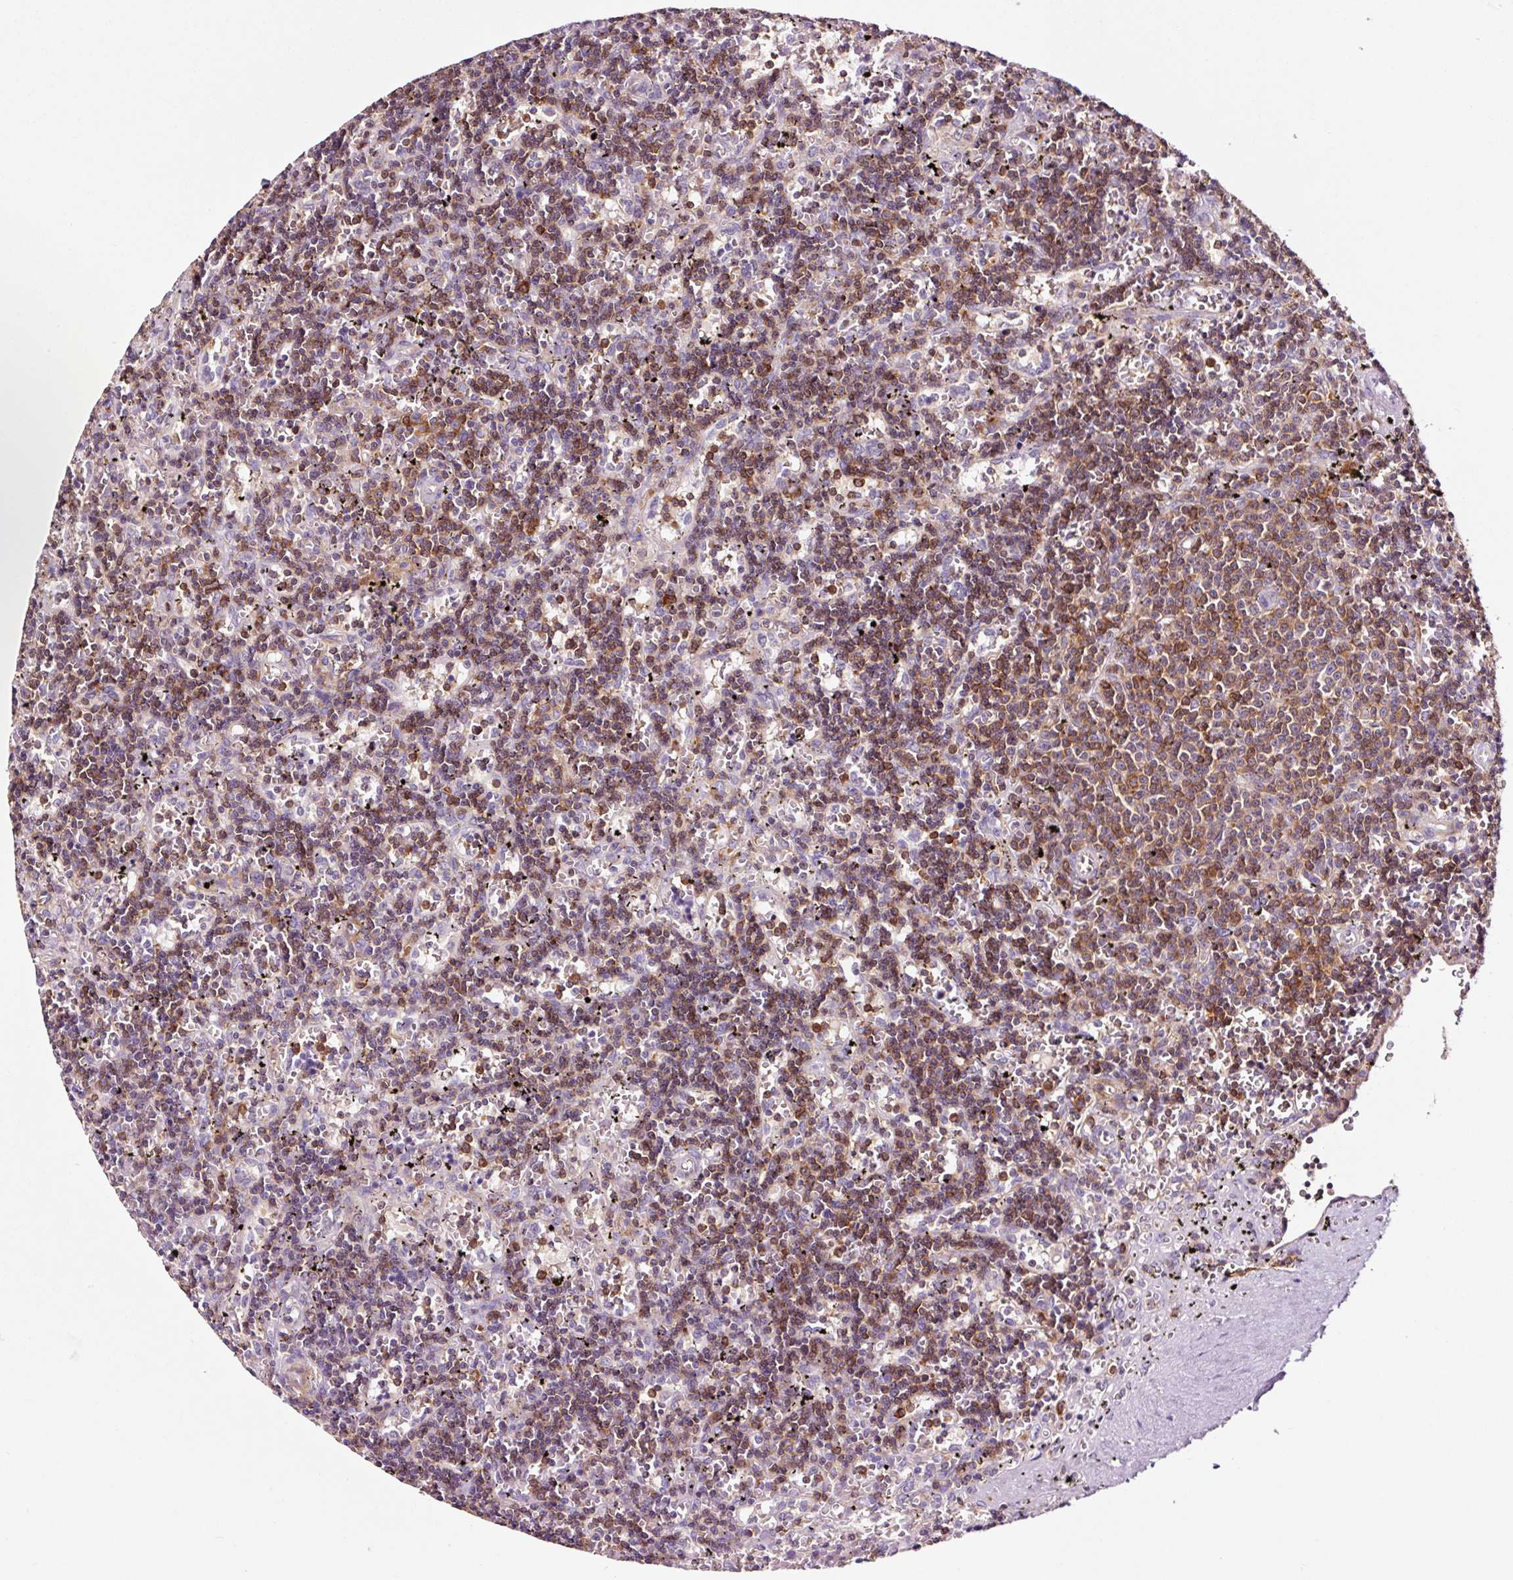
{"staining": {"intensity": "moderate", "quantity": "25%-75%", "location": "cytoplasmic/membranous"}, "tissue": "lymphoma", "cell_type": "Tumor cells", "image_type": "cancer", "snomed": [{"axis": "morphology", "description": "Malignant lymphoma, non-Hodgkin's type, Low grade"}, {"axis": "topography", "description": "Spleen"}], "caption": "Immunohistochemistry of lymphoma shows medium levels of moderate cytoplasmic/membranous staining in about 25%-75% of tumor cells.", "gene": "ADD3", "patient": {"sex": "male", "age": 60}}